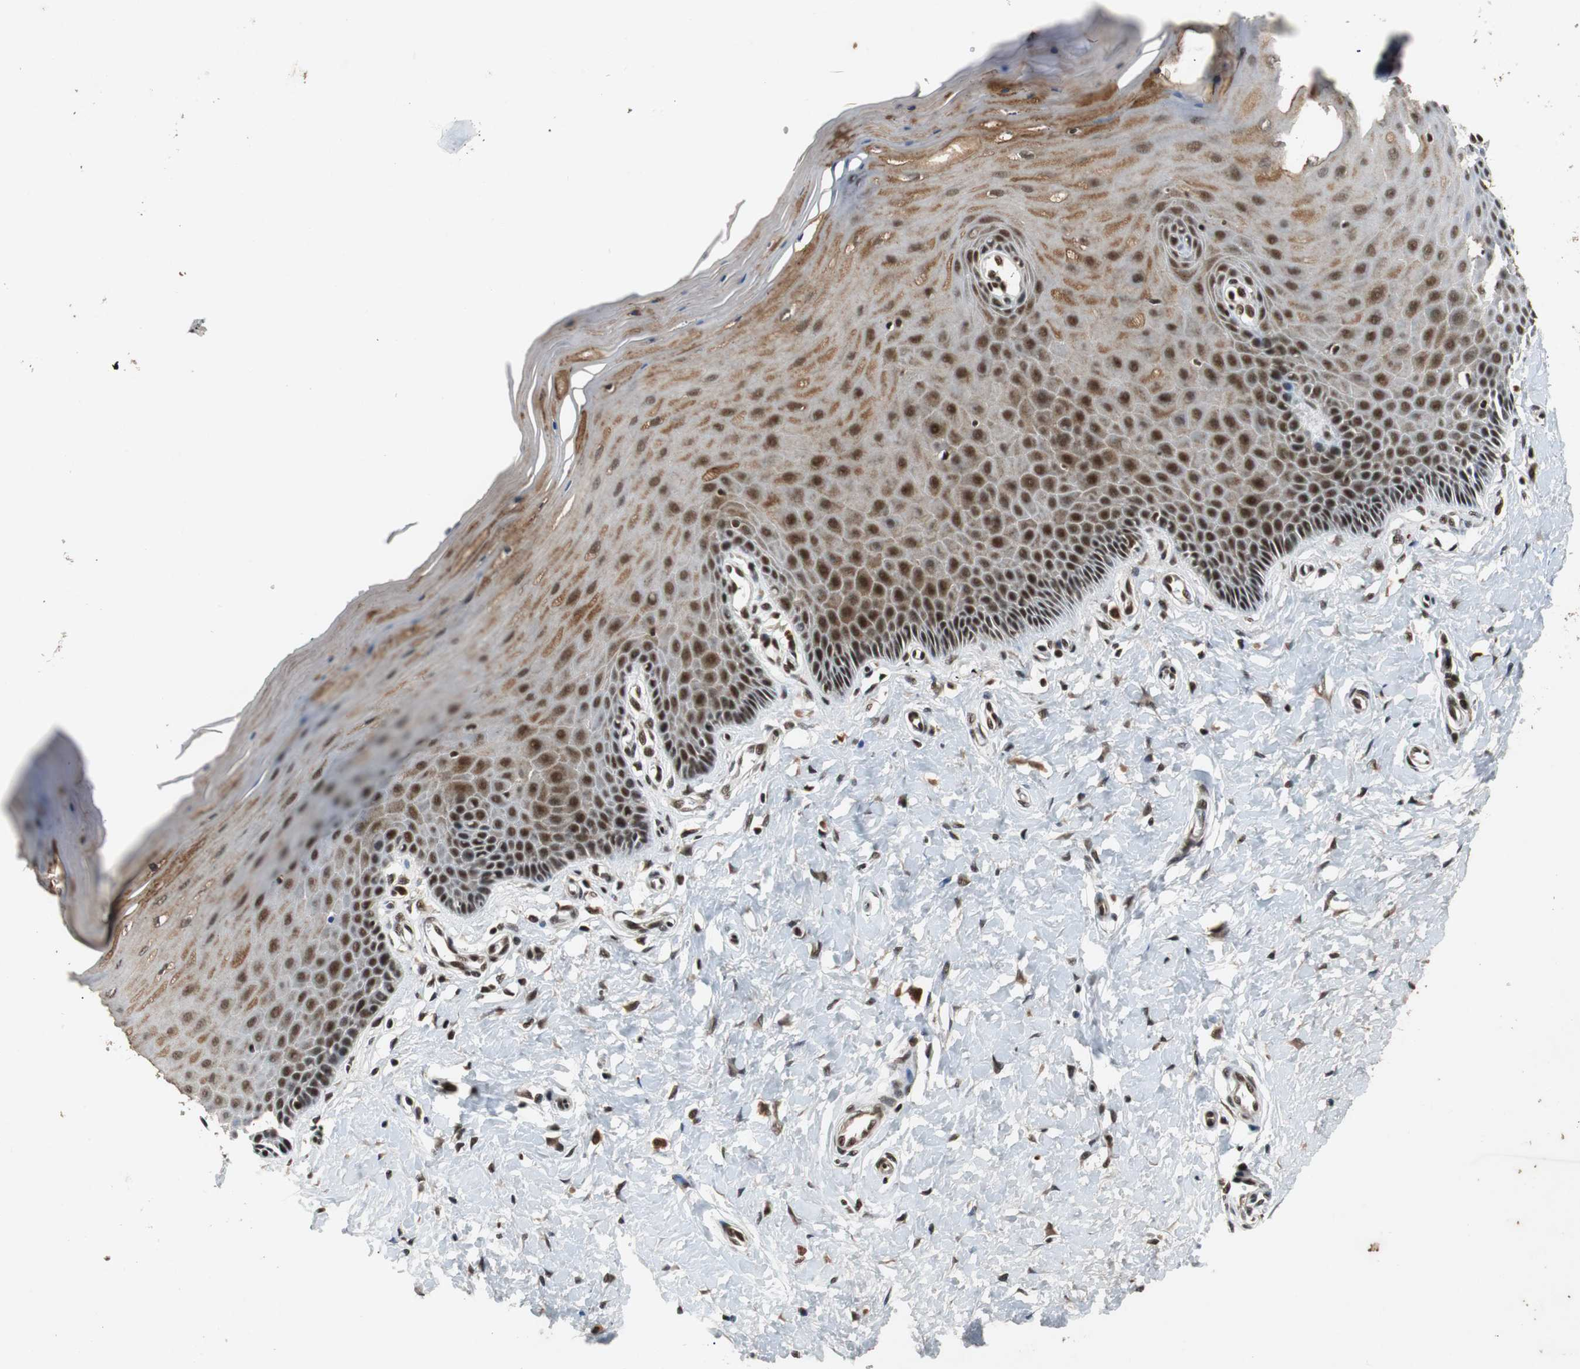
{"staining": {"intensity": "strong", "quantity": ">75%", "location": "cytoplasmic/membranous,nuclear"}, "tissue": "cervix", "cell_type": "Glandular cells", "image_type": "normal", "snomed": [{"axis": "morphology", "description": "Normal tissue, NOS"}, {"axis": "topography", "description": "Cervix"}], "caption": "Approximately >75% of glandular cells in unremarkable human cervix show strong cytoplasmic/membranous,nuclear protein staining as visualized by brown immunohistochemical staining.", "gene": "TAF5", "patient": {"sex": "female", "age": 55}}